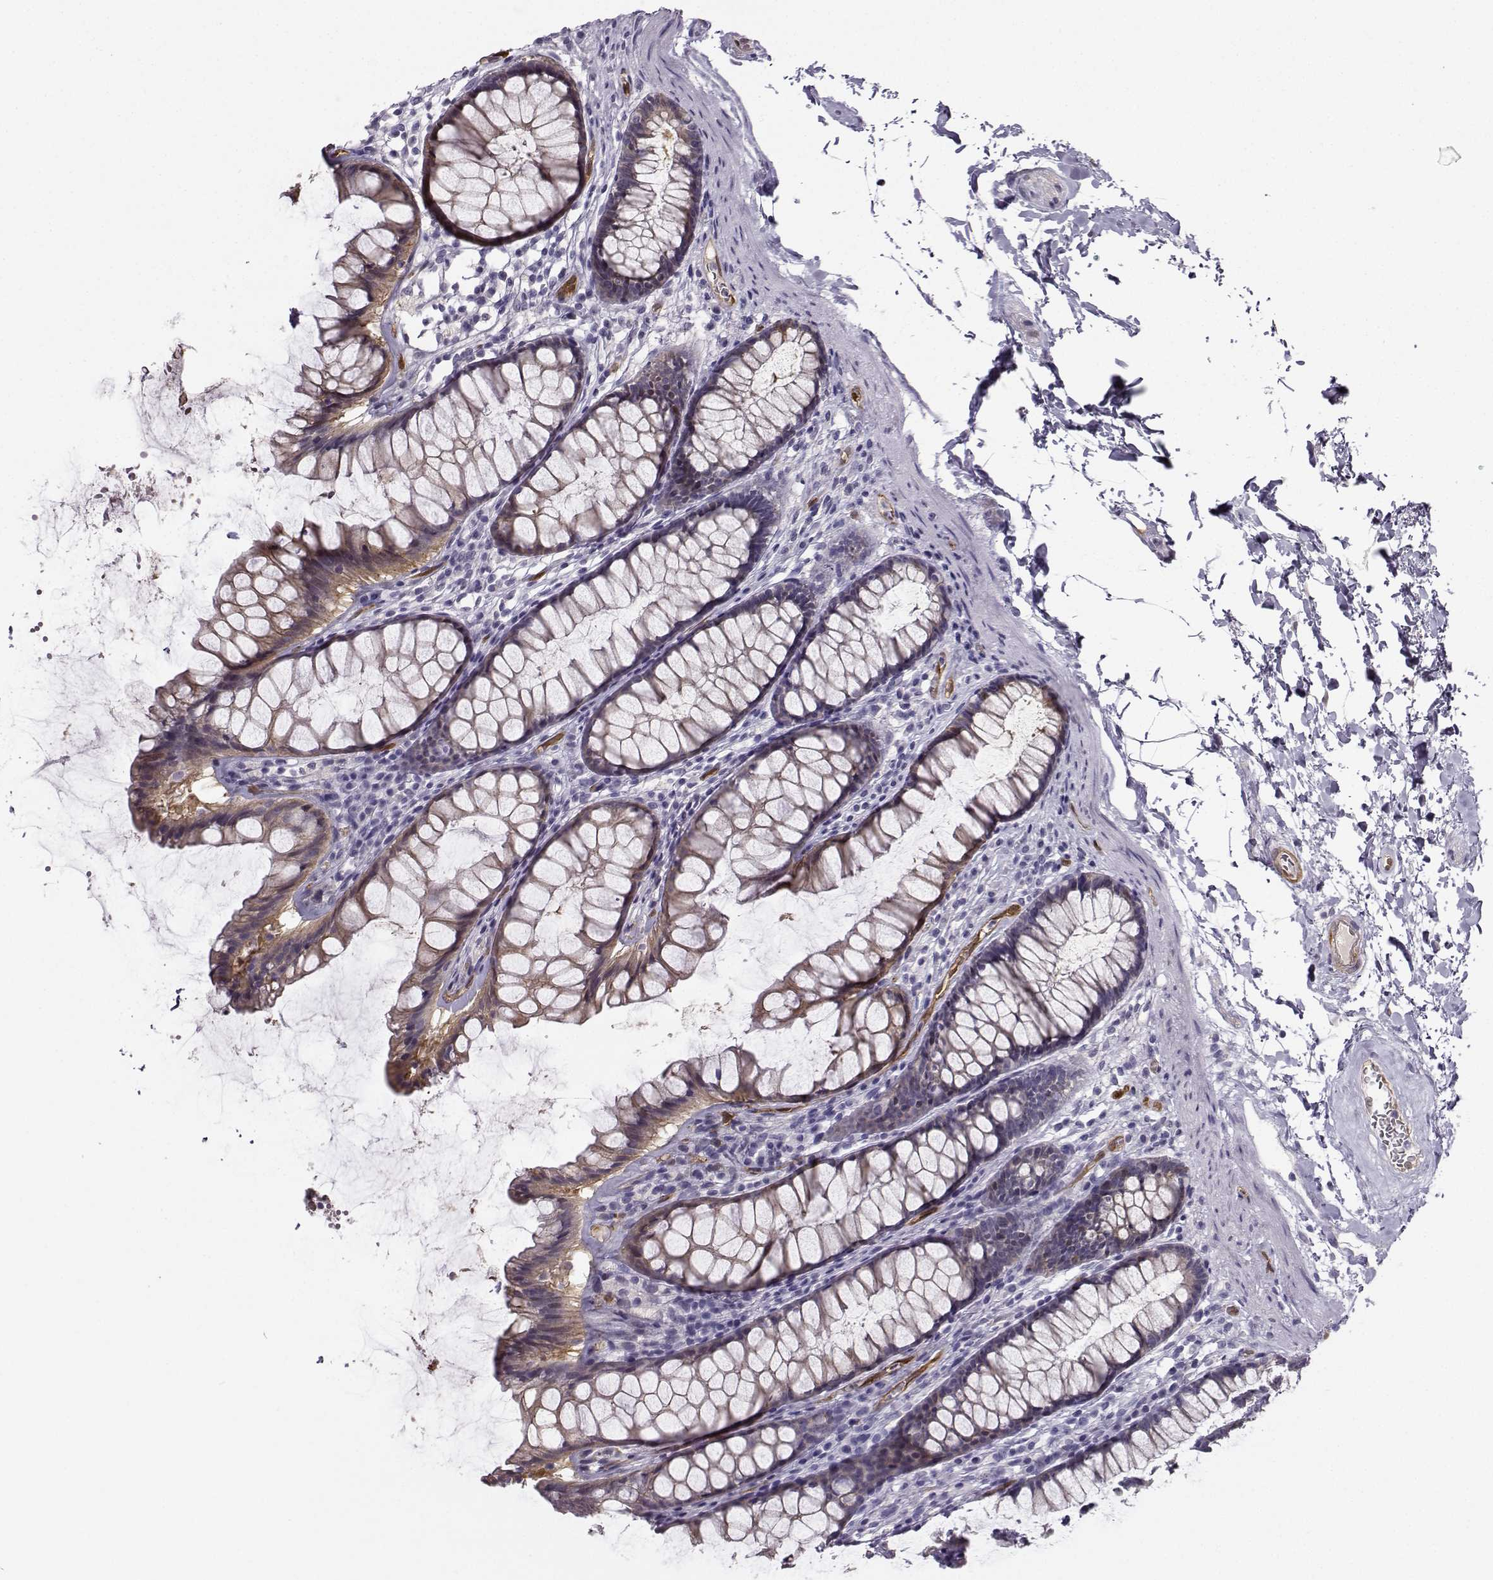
{"staining": {"intensity": "moderate", "quantity": "<25%", "location": "cytoplasmic/membranous"}, "tissue": "rectum", "cell_type": "Glandular cells", "image_type": "normal", "snomed": [{"axis": "morphology", "description": "Normal tissue, NOS"}, {"axis": "topography", "description": "Rectum"}], "caption": "Immunohistochemical staining of unremarkable rectum exhibits <25% levels of moderate cytoplasmic/membranous protein expression in about <25% of glandular cells. The protein of interest is stained brown, and the nuclei are stained in blue (DAB IHC with brightfield microscopy, high magnification).", "gene": "NQO1", "patient": {"sex": "male", "age": 72}}